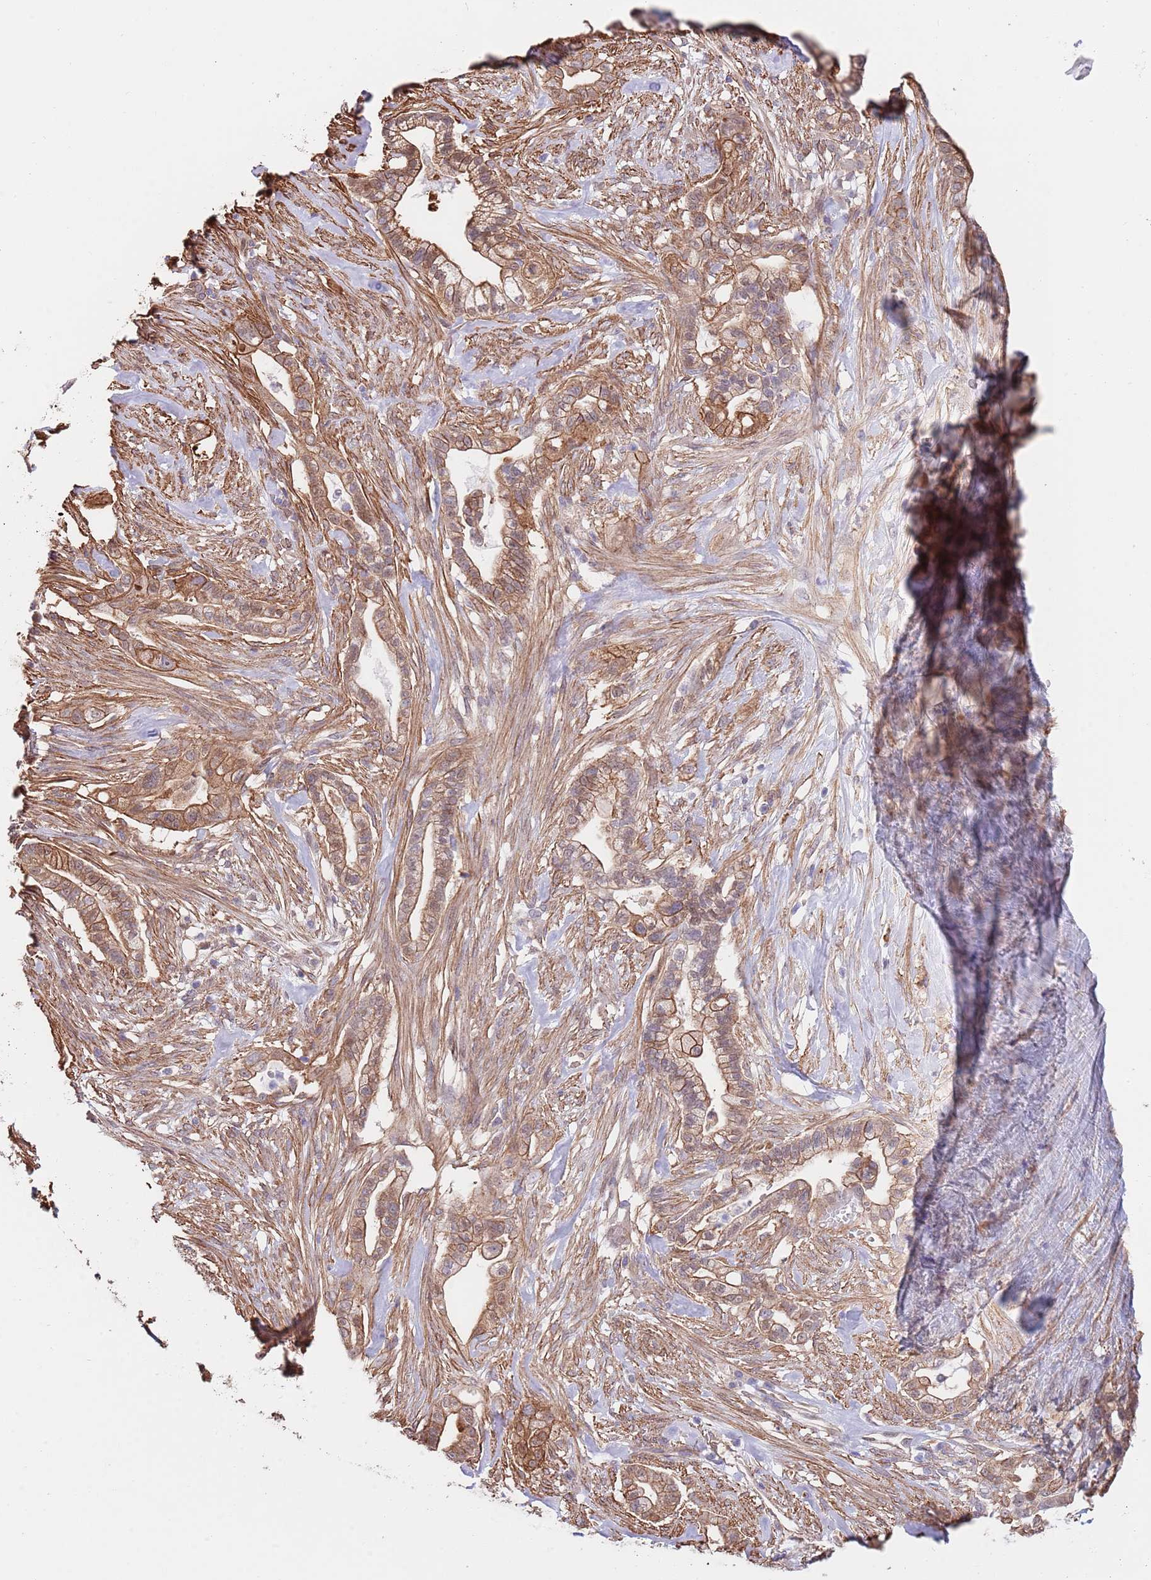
{"staining": {"intensity": "moderate", "quantity": ">75%", "location": "cytoplasmic/membranous"}, "tissue": "pancreatic cancer", "cell_type": "Tumor cells", "image_type": "cancer", "snomed": [{"axis": "morphology", "description": "Adenocarcinoma, NOS"}, {"axis": "topography", "description": "Pancreas"}], "caption": "Adenocarcinoma (pancreatic) tissue shows moderate cytoplasmic/membranous staining in about >75% of tumor cells", "gene": "BPNT1", "patient": {"sex": "male", "age": 44}}